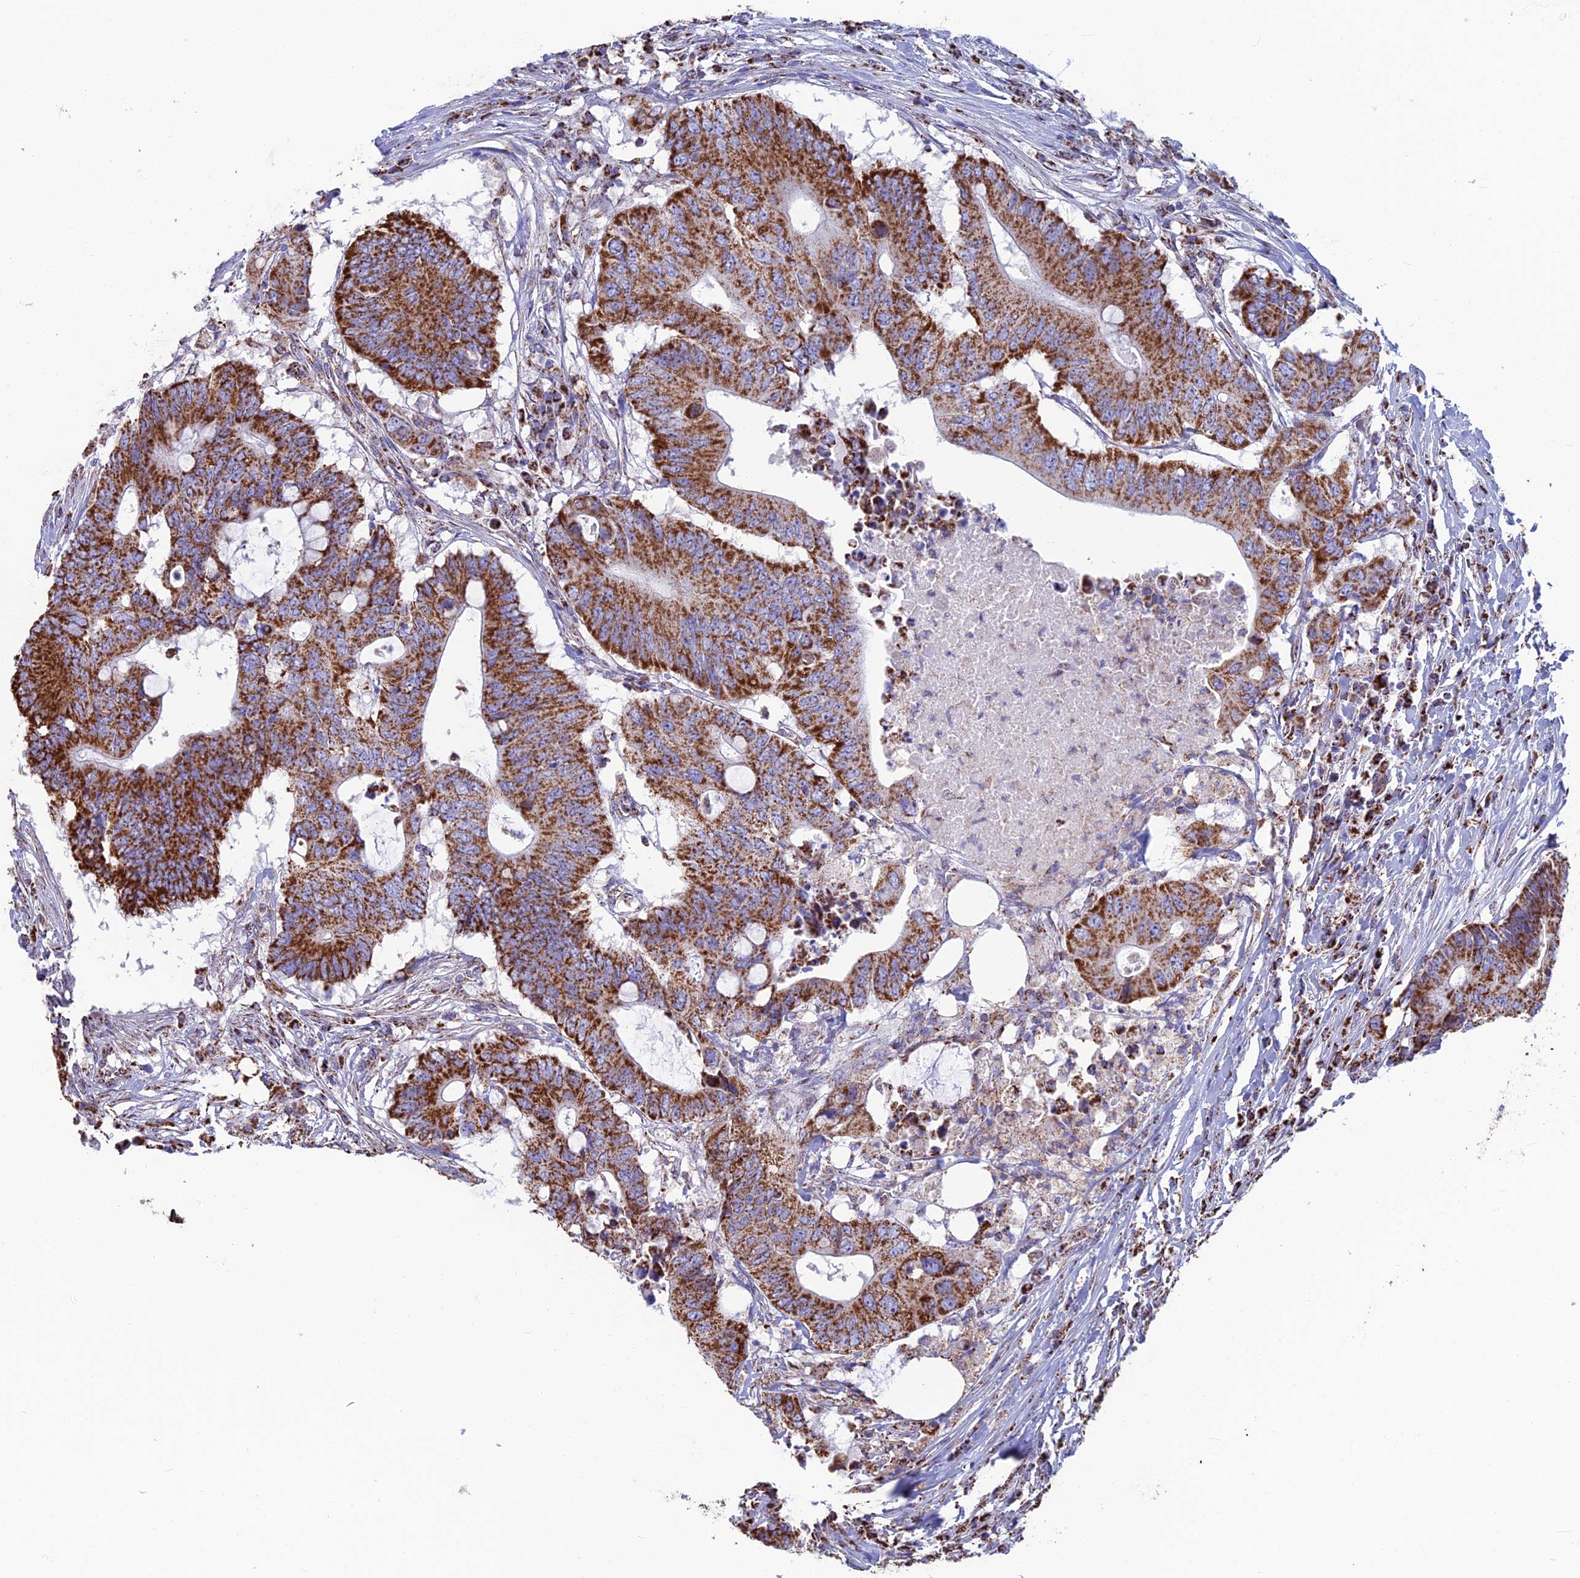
{"staining": {"intensity": "strong", "quantity": ">75%", "location": "cytoplasmic/membranous"}, "tissue": "colorectal cancer", "cell_type": "Tumor cells", "image_type": "cancer", "snomed": [{"axis": "morphology", "description": "Adenocarcinoma, NOS"}, {"axis": "topography", "description": "Colon"}], "caption": "Protein expression analysis of human colorectal cancer (adenocarcinoma) reveals strong cytoplasmic/membranous positivity in about >75% of tumor cells. The staining was performed using DAB (3,3'-diaminobenzidine) to visualize the protein expression in brown, while the nuclei were stained in blue with hematoxylin (Magnification: 20x).", "gene": "CS", "patient": {"sex": "male", "age": 71}}